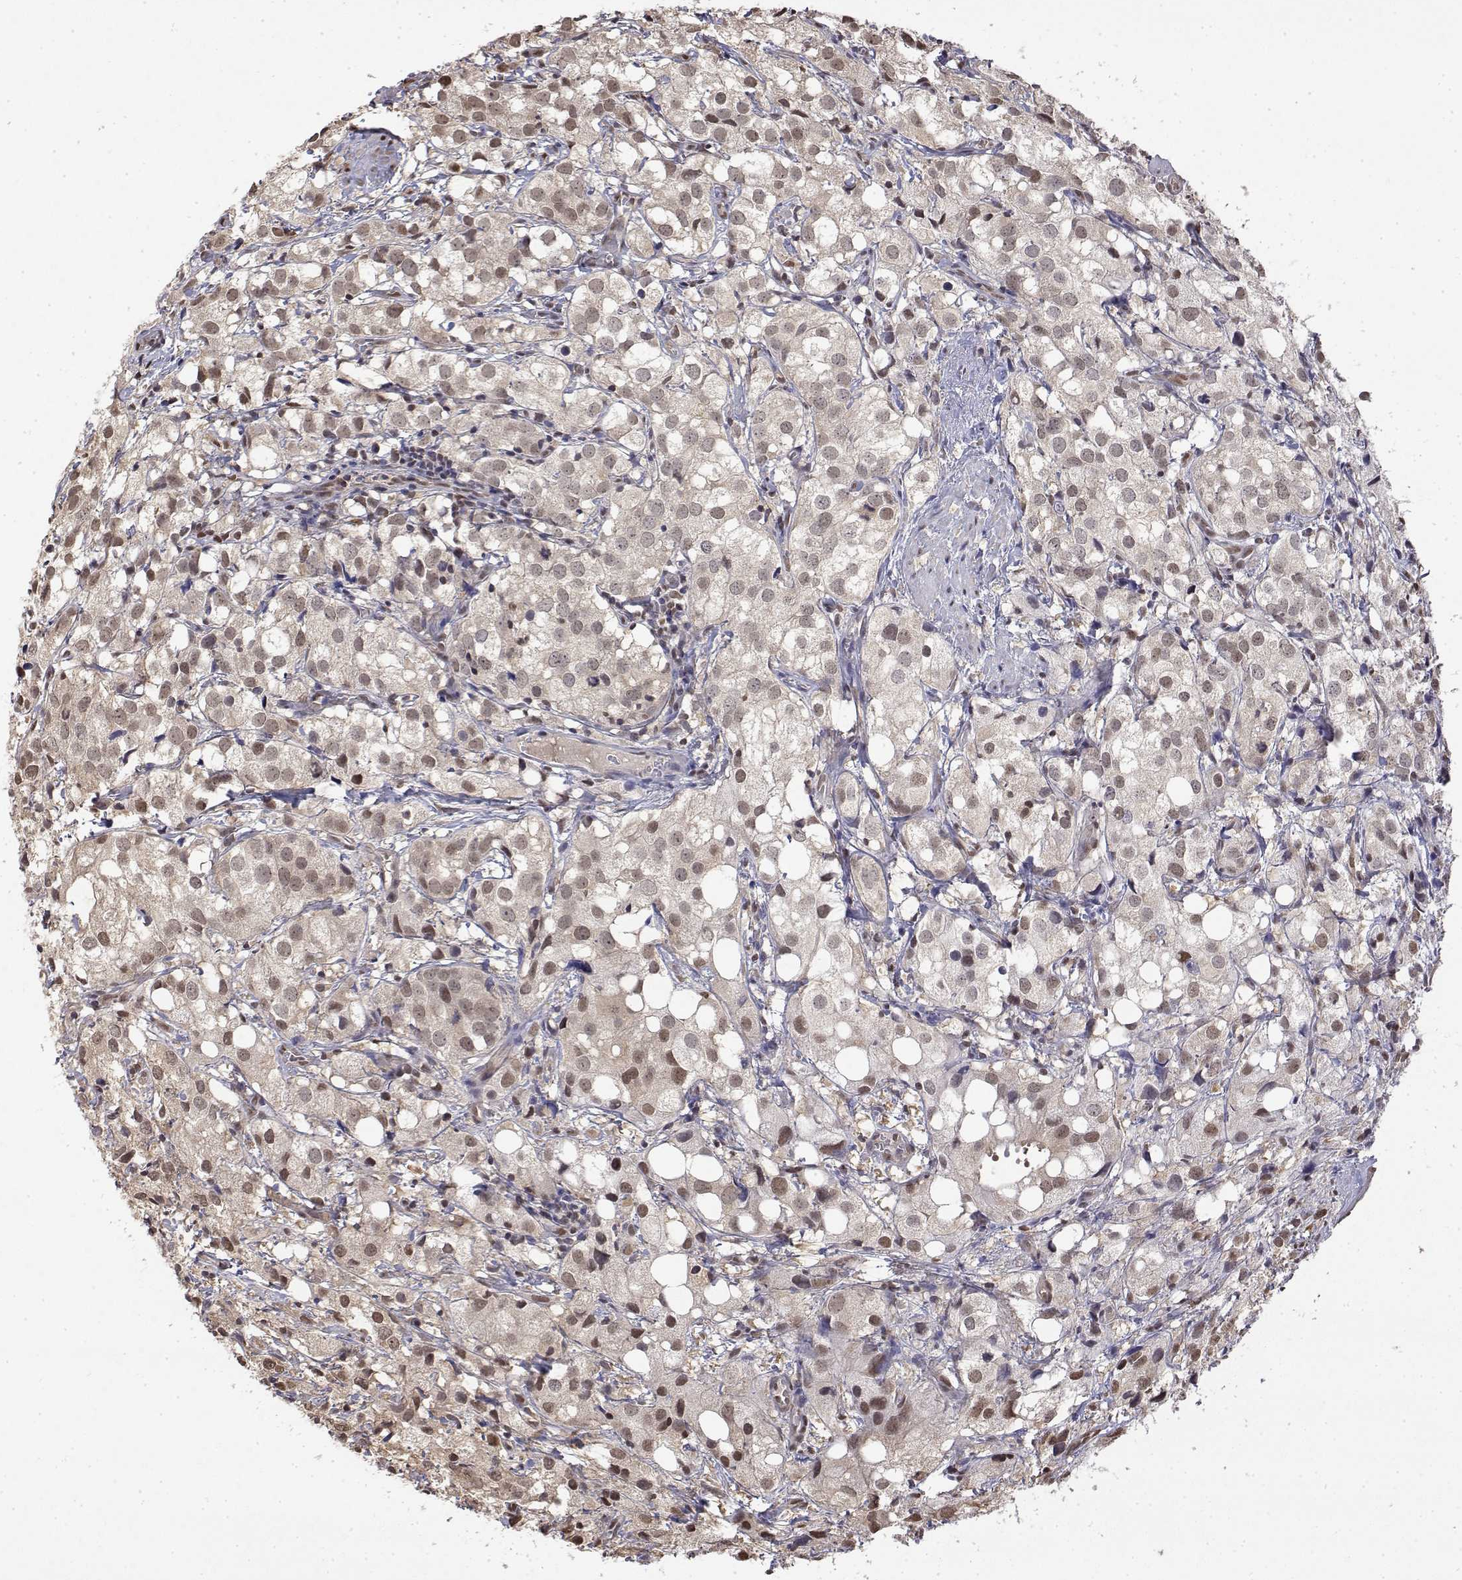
{"staining": {"intensity": "weak", "quantity": ">75%", "location": "nuclear"}, "tissue": "prostate cancer", "cell_type": "Tumor cells", "image_type": "cancer", "snomed": [{"axis": "morphology", "description": "Adenocarcinoma, High grade"}, {"axis": "topography", "description": "Prostate"}], "caption": "Human adenocarcinoma (high-grade) (prostate) stained with a protein marker reveals weak staining in tumor cells.", "gene": "TPI1", "patient": {"sex": "male", "age": 86}}